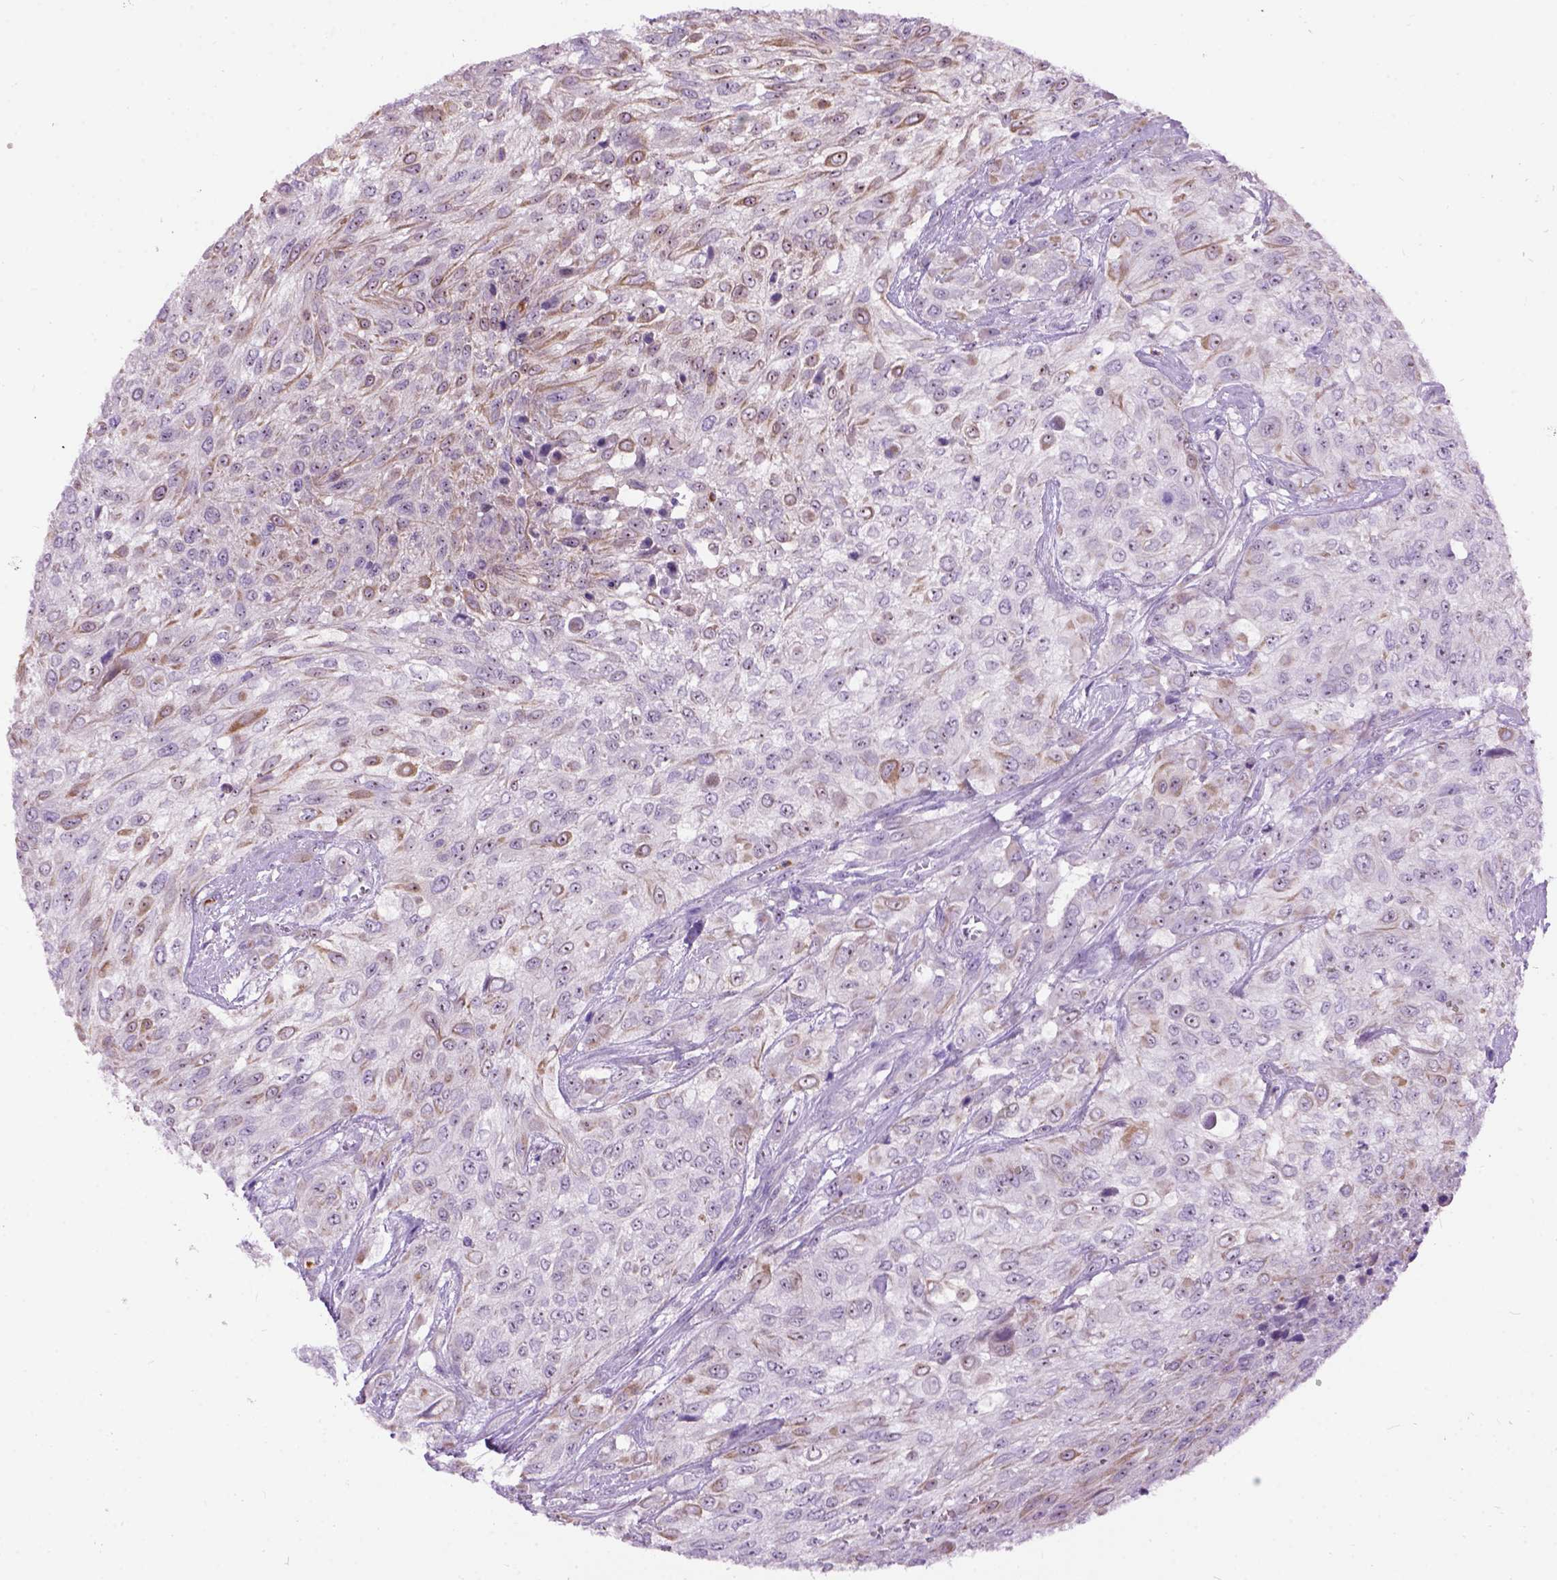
{"staining": {"intensity": "moderate", "quantity": "<25%", "location": "cytoplasmic/membranous"}, "tissue": "urothelial cancer", "cell_type": "Tumor cells", "image_type": "cancer", "snomed": [{"axis": "morphology", "description": "Urothelial carcinoma, High grade"}, {"axis": "topography", "description": "Urinary bladder"}], "caption": "This histopathology image exhibits urothelial cancer stained with IHC to label a protein in brown. The cytoplasmic/membranous of tumor cells show moderate positivity for the protein. Nuclei are counter-stained blue.", "gene": "MAPT", "patient": {"sex": "male", "age": 57}}